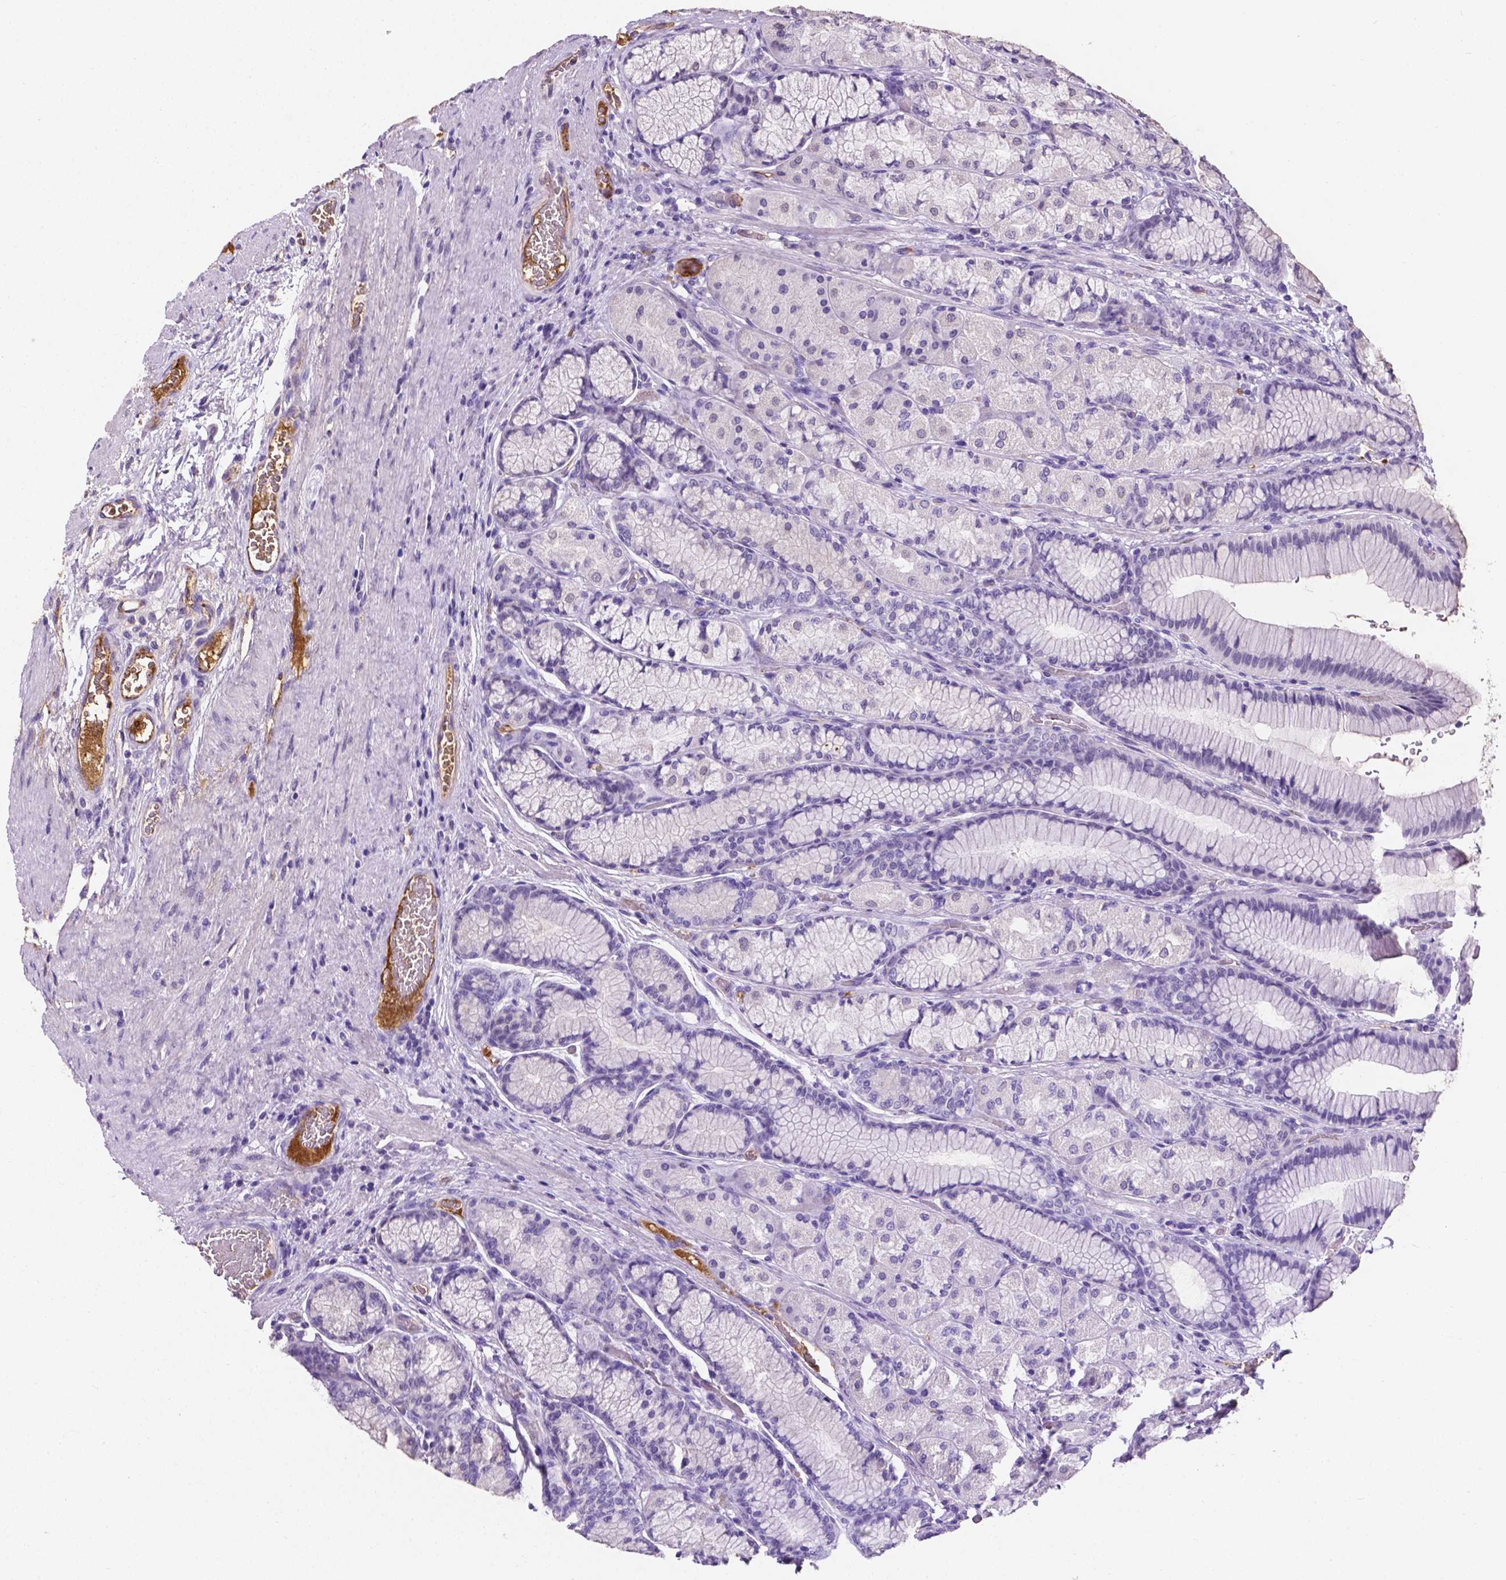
{"staining": {"intensity": "negative", "quantity": "none", "location": "none"}, "tissue": "stomach", "cell_type": "Glandular cells", "image_type": "normal", "snomed": [{"axis": "morphology", "description": "Normal tissue, NOS"}, {"axis": "morphology", "description": "Adenocarcinoma, NOS"}, {"axis": "morphology", "description": "Adenocarcinoma, High grade"}, {"axis": "topography", "description": "Stomach, upper"}, {"axis": "topography", "description": "Stomach"}], "caption": "Human stomach stained for a protein using immunohistochemistry displays no positivity in glandular cells.", "gene": "APOE", "patient": {"sex": "female", "age": 65}}